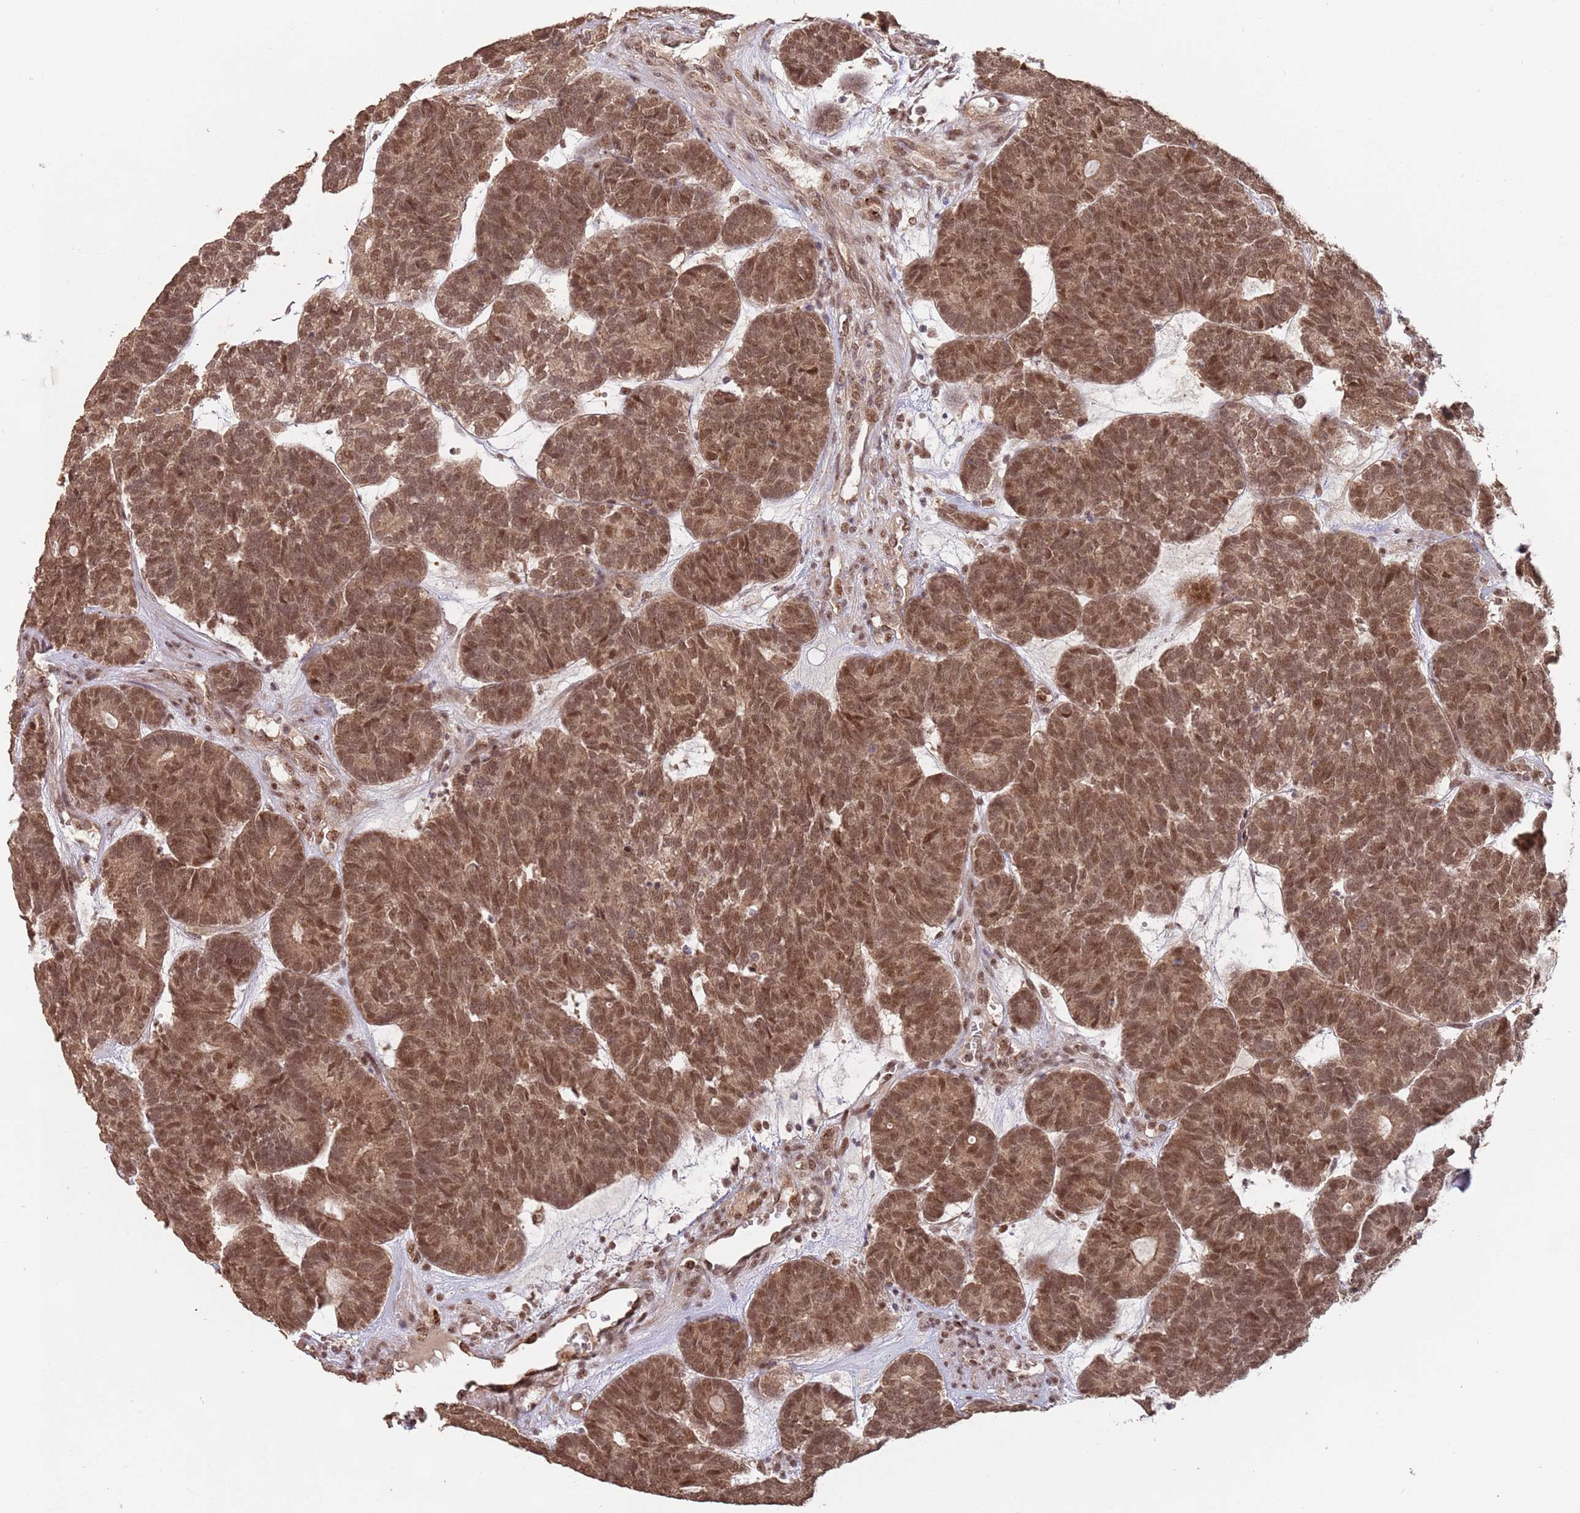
{"staining": {"intensity": "moderate", "quantity": ">75%", "location": "cytoplasmic/membranous,nuclear"}, "tissue": "head and neck cancer", "cell_type": "Tumor cells", "image_type": "cancer", "snomed": [{"axis": "morphology", "description": "Adenocarcinoma, NOS"}, {"axis": "topography", "description": "Head-Neck"}], "caption": "Head and neck cancer (adenocarcinoma) stained with a brown dye reveals moderate cytoplasmic/membranous and nuclear positive expression in about >75% of tumor cells.", "gene": "RFXANK", "patient": {"sex": "female", "age": 81}}